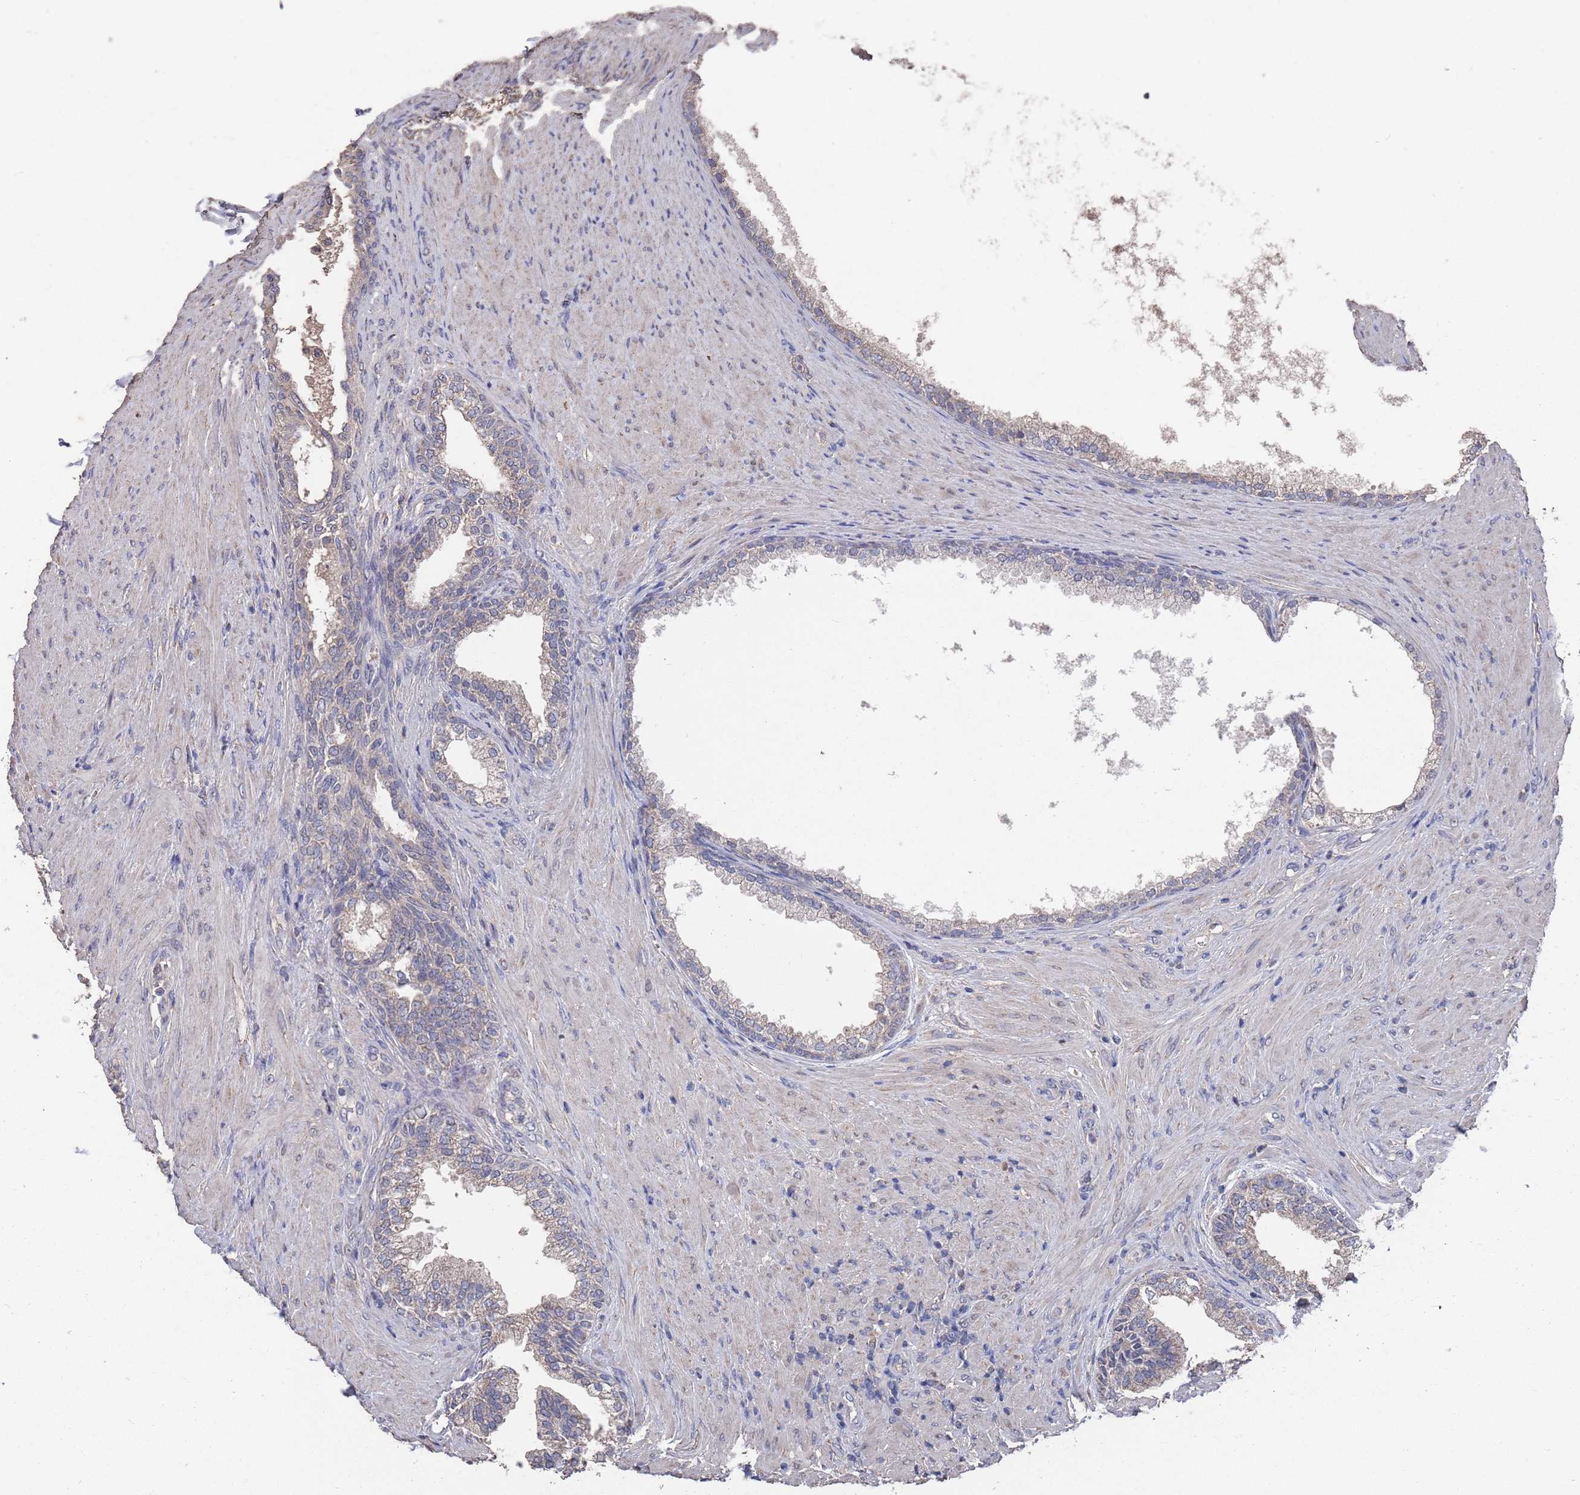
{"staining": {"intensity": "weak", "quantity": "<25%", "location": "cytoplasmic/membranous"}, "tissue": "prostate", "cell_type": "Glandular cells", "image_type": "normal", "snomed": [{"axis": "morphology", "description": "Normal tissue, NOS"}, {"axis": "topography", "description": "Prostate"}], "caption": "High power microscopy histopathology image of an immunohistochemistry photomicrograph of benign prostate, revealing no significant positivity in glandular cells.", "gene": "BTBD18", "patient": {"sex": "male", "age": 76}}